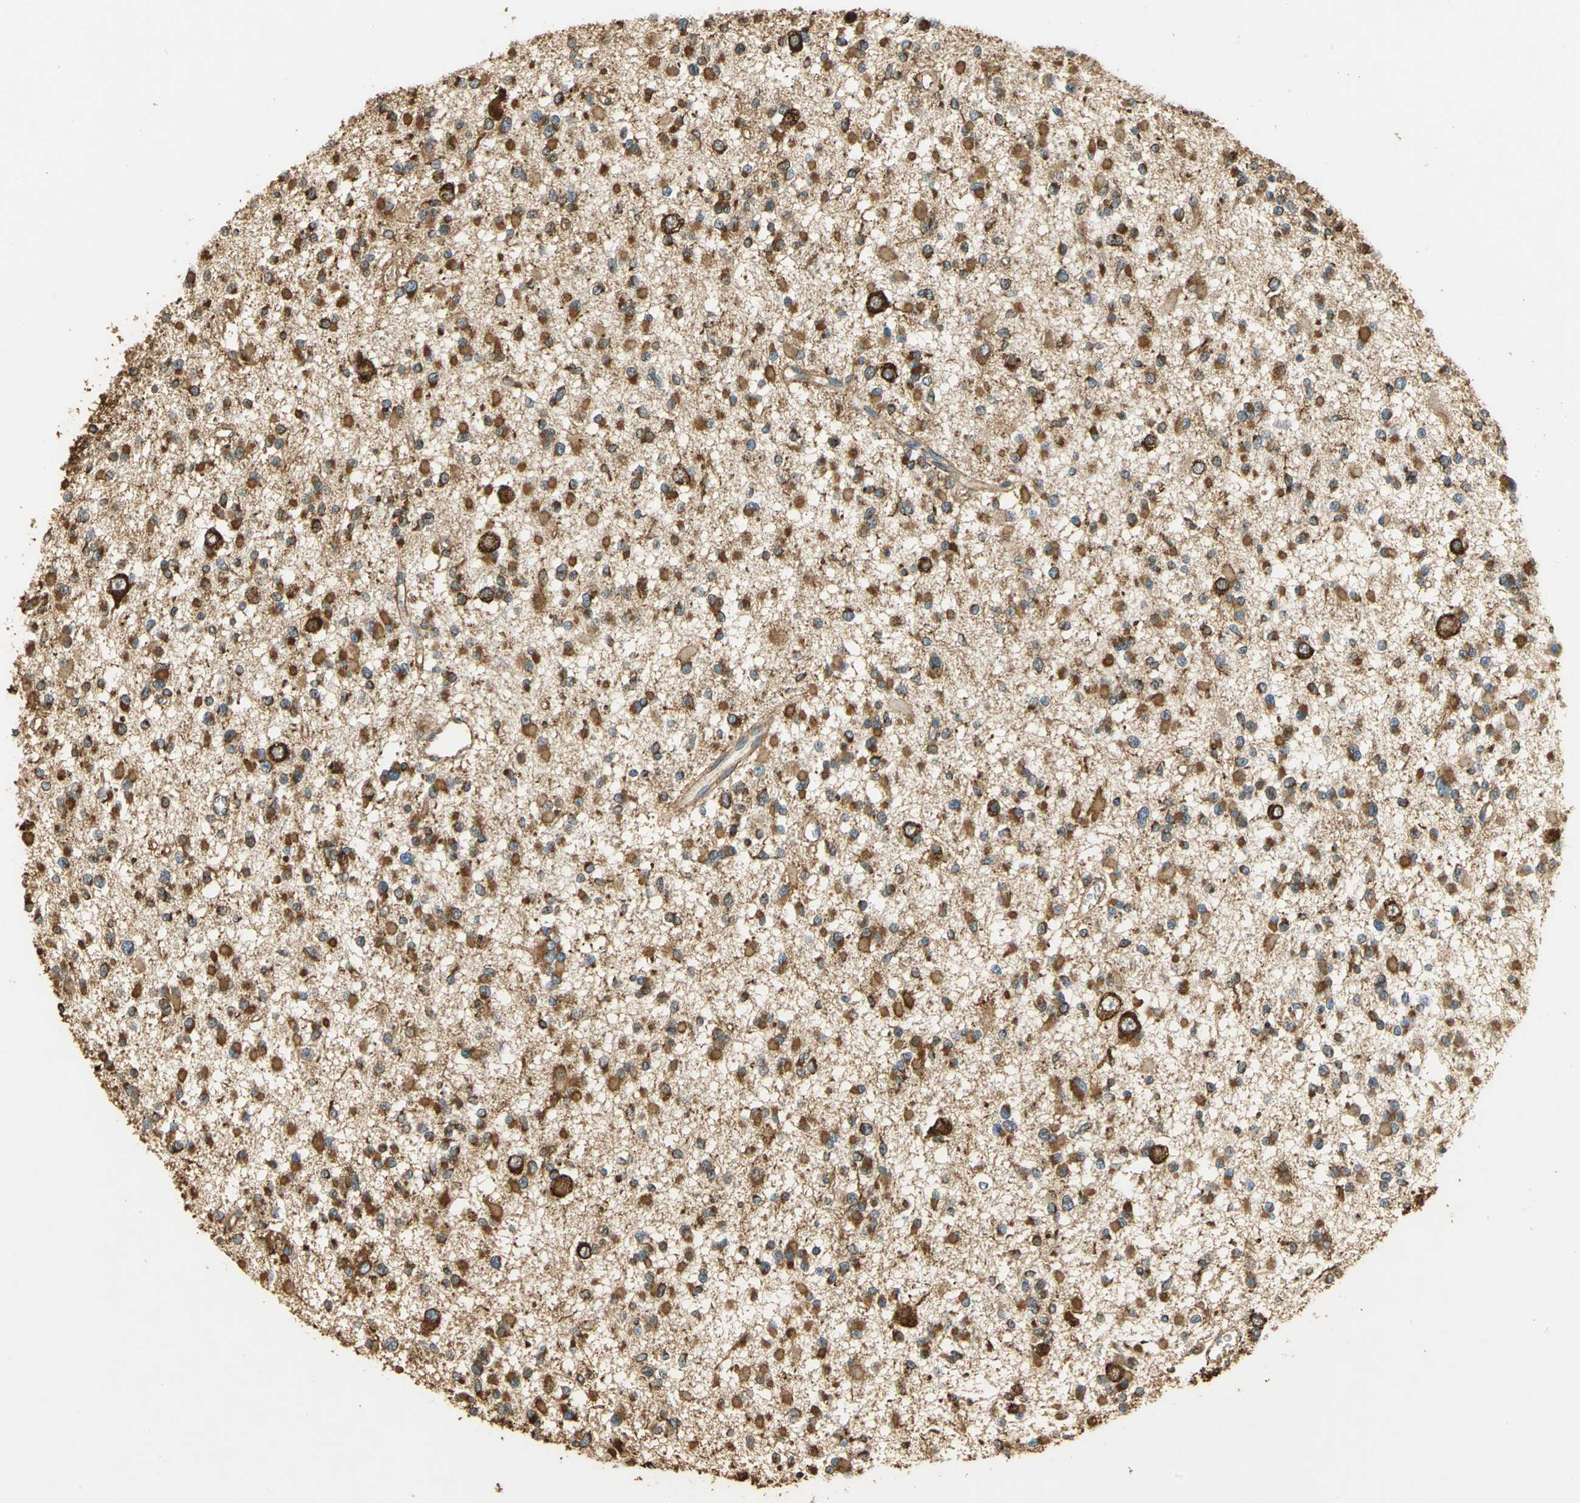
{"staining": {"intensity": "strong", "quantity": ">75%", "location": "cytoplasmic/membranous"}, "tissue": "glioma", "cell_type": "Tumor cells", "image_type": "cancer", "snomed": [{"axis": "morphology", "description": "Glioma, malignant, Low grade"}, {"axis": "topography", "description": "Brain"}], "caption": "This histopathology image reveals IHC staining of malignant glioma (low-grade), with high strong cytoplasmic/membranous positivity in approximately >75% of tumor cells.", "gene": "HSP90B1", "patient": {"sex": "female", "age": 22}}